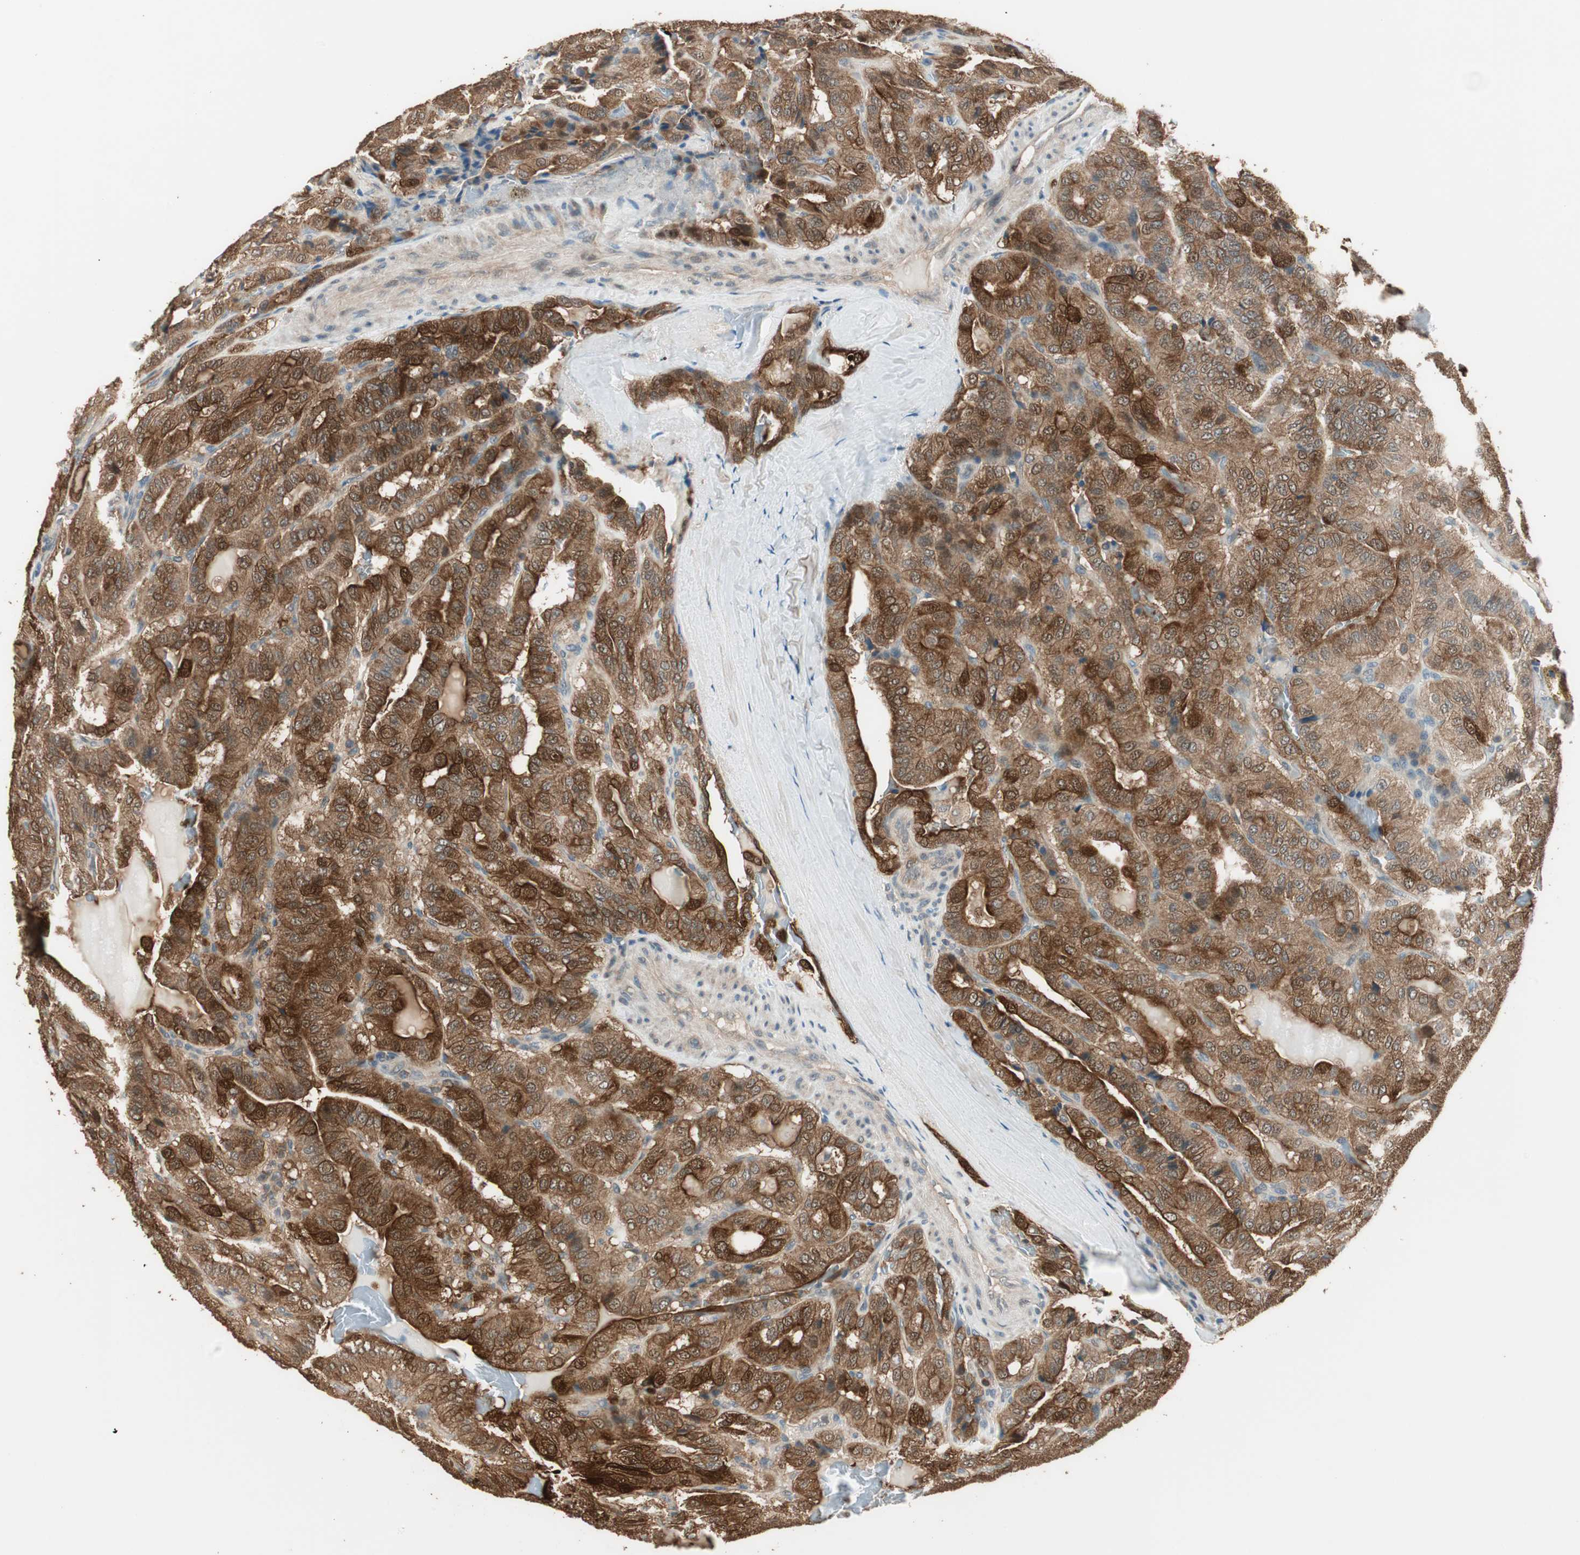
{"staining": {"intensity": "strong", "quantity": ">75%", "location": "cytoplasmic/membranous"}, "tissue": "thyroid cancer", "cell_type": "Tumor cells", "image_type": "cancer", "snomed": [{"axis": "morphology", "description": "Papillary adenocarcinoma, NOS"}, {"axis": "topography", "description": "Thyroid gland"}], "caption": "Immunohistochemistry (DAB (3,3'-diaminobenzidine)) staining of thyroid cancer (papillary adenocarcinoma) exhibits strong cytoplasmic/membranous protein staining in approximately >75% of tumor cells.", "gene": "TRIM21", "patient": {"sex": "male", "age": 77}}